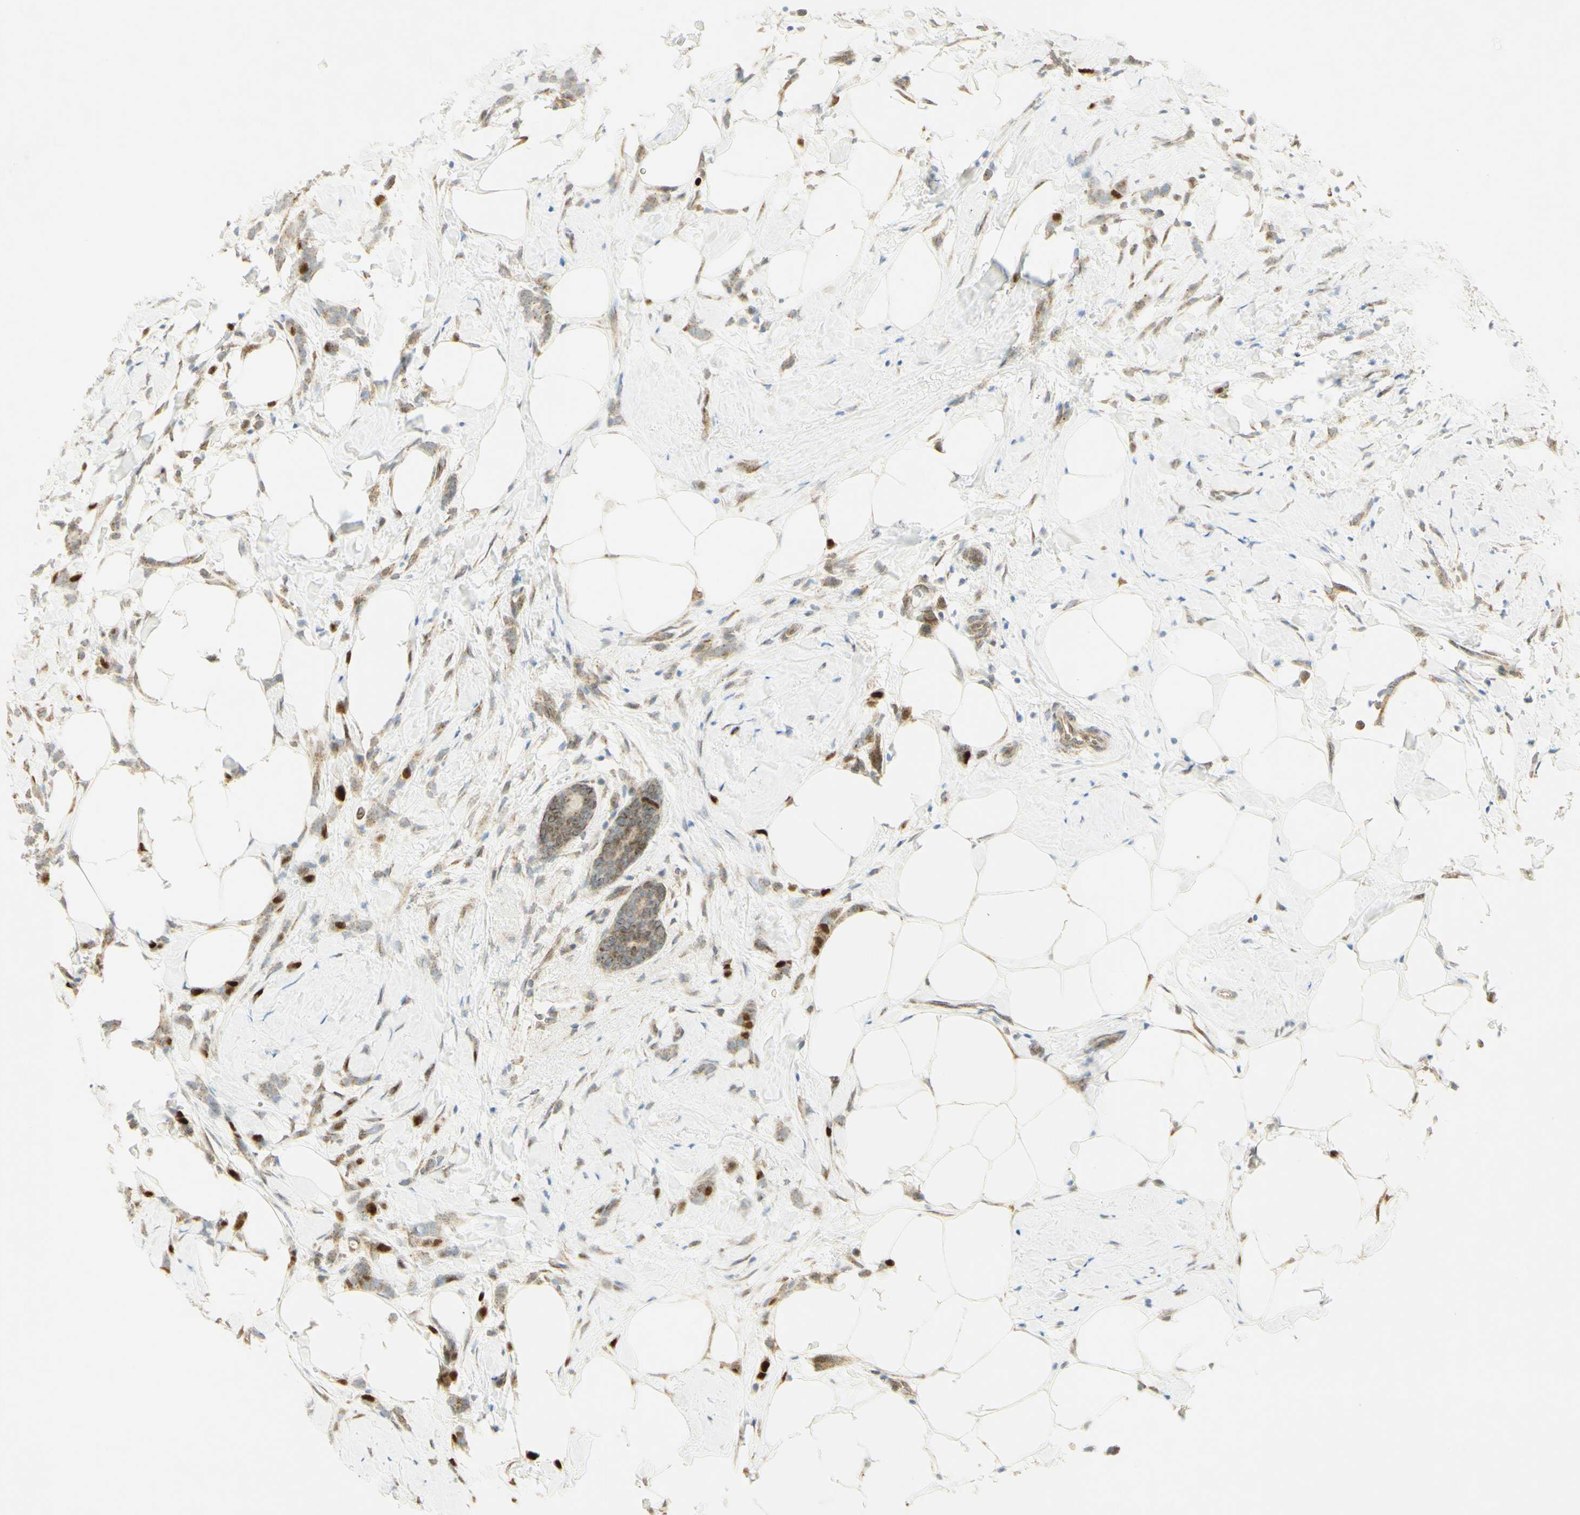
{"staining": {"intensity": "strong", "quantity": "<25%", "location": "nuclear"}, "tissue": "breast cancer", "cell_type": "Tumor cells", "image_type": "cancer", "snomed": [{"axis": "morphology", "description": "Lobular carcinoma, in situ"}, {"axis": "morphology", "description": "Lobular carcinoma"}, {"axis": "topography", "description": "Breast"}], "caption": "Protein staining displays strong nuclear staining in about <25% of tumor cells in lobular carcinoma in situ (breast). Using DAB (3,3'-diaminobenzidine) (brown) and hematoxylin (blue) stains, captured at high magnification using brightfield microscopy.", "gene": "E2F1", "patient": {"sex": "female", "age": 41}}